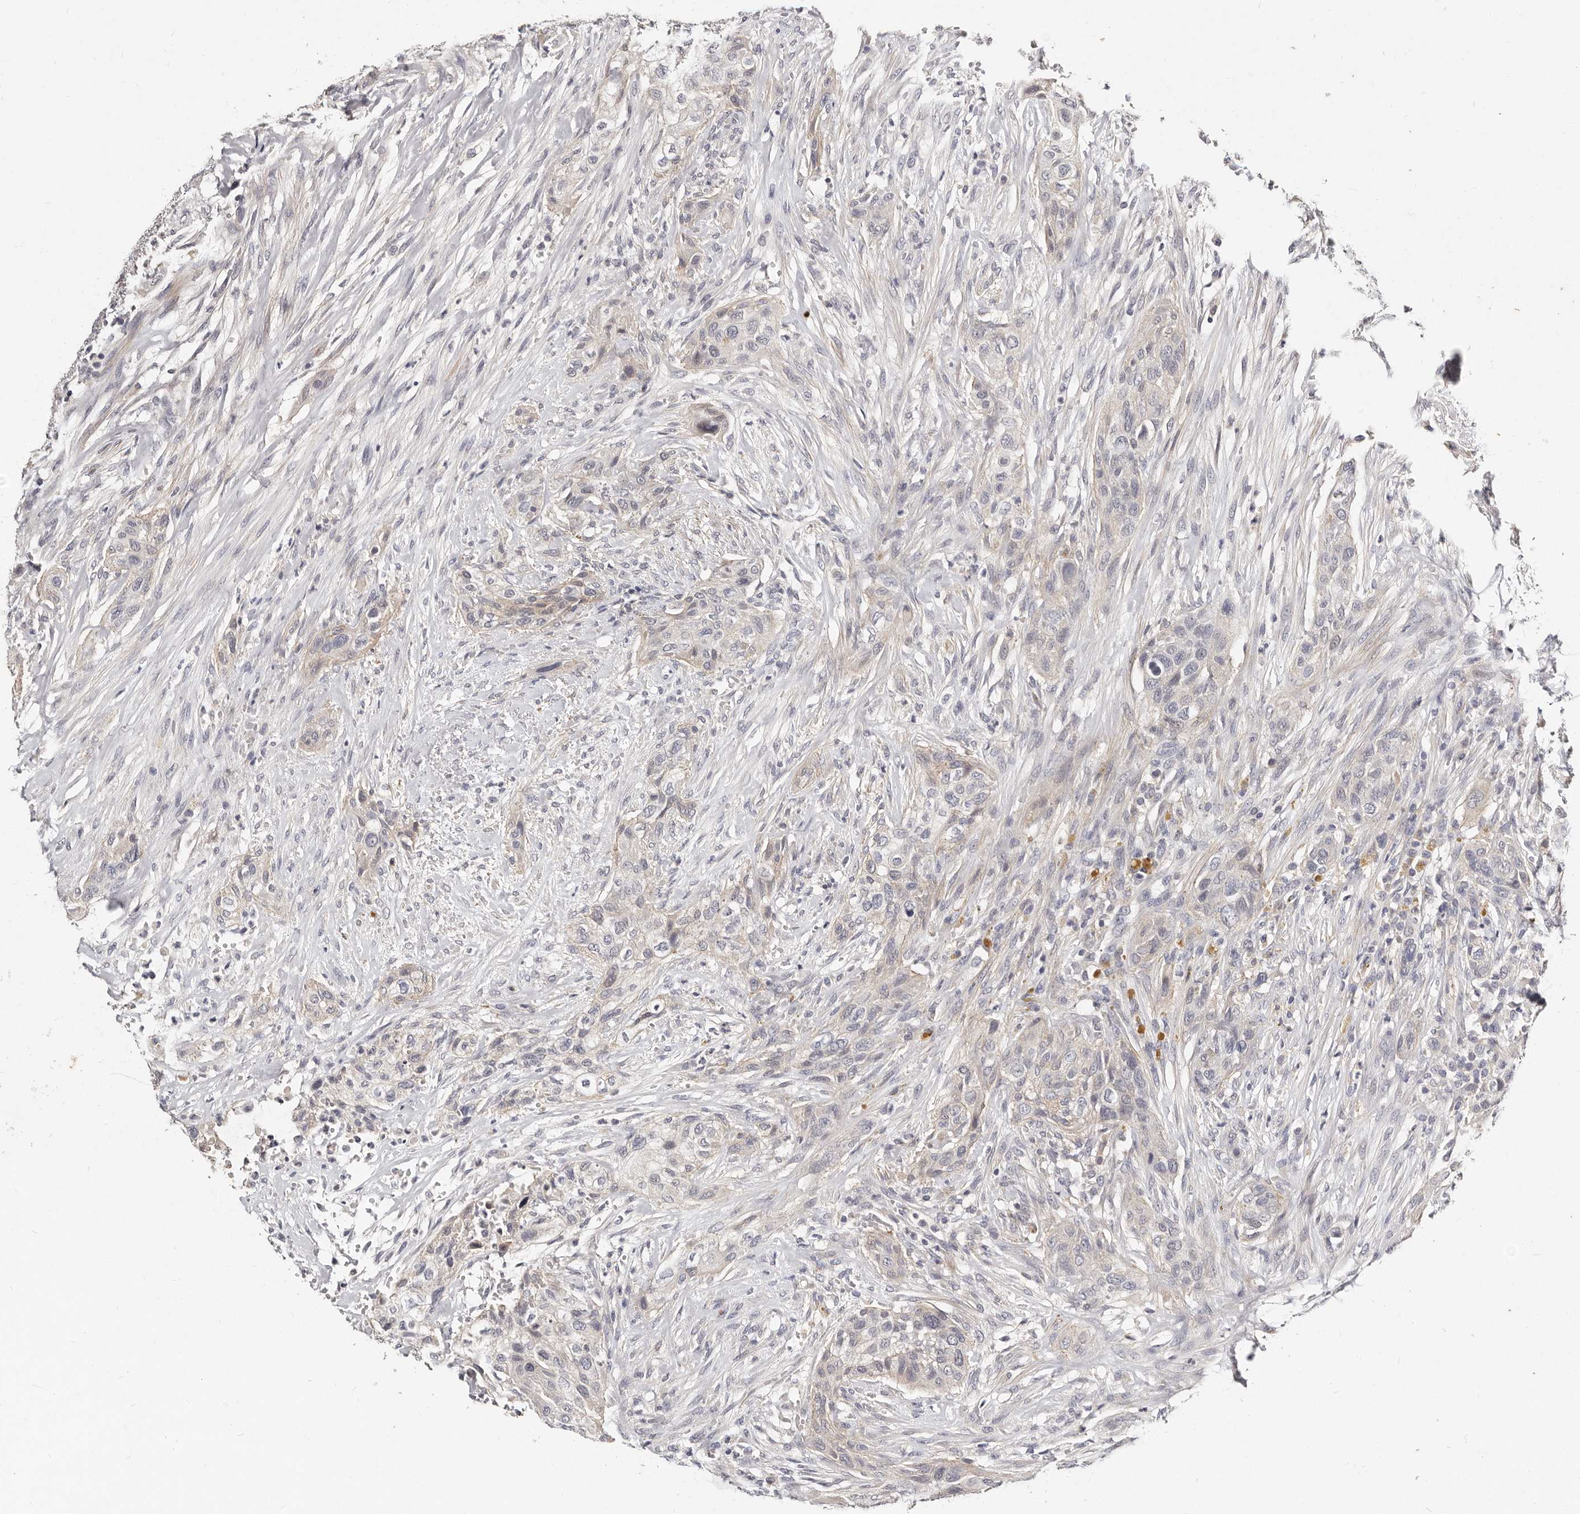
{"staining": {"intensity": "weak", "quantity": "<25%", "location": "cytoplasmic/membranous"}, "tissue": "urothelial cancer", "cell_type": "Tumor cells", "image_type": "cancer", "snomed": [{"axis": "morphology", "description": "Urothelial carcinoma, High grade"}, {"axis": "topography", "description": "Urinary bladder"}], "caption": "A photomicrograph of human urothelial carcinoma (high-grade) is negative for staining in tumor cells. (IHC, brightfield microscopy, high magnification).", "gene": "MRPS33", "patient": {"sex": "male", "age": 35}}